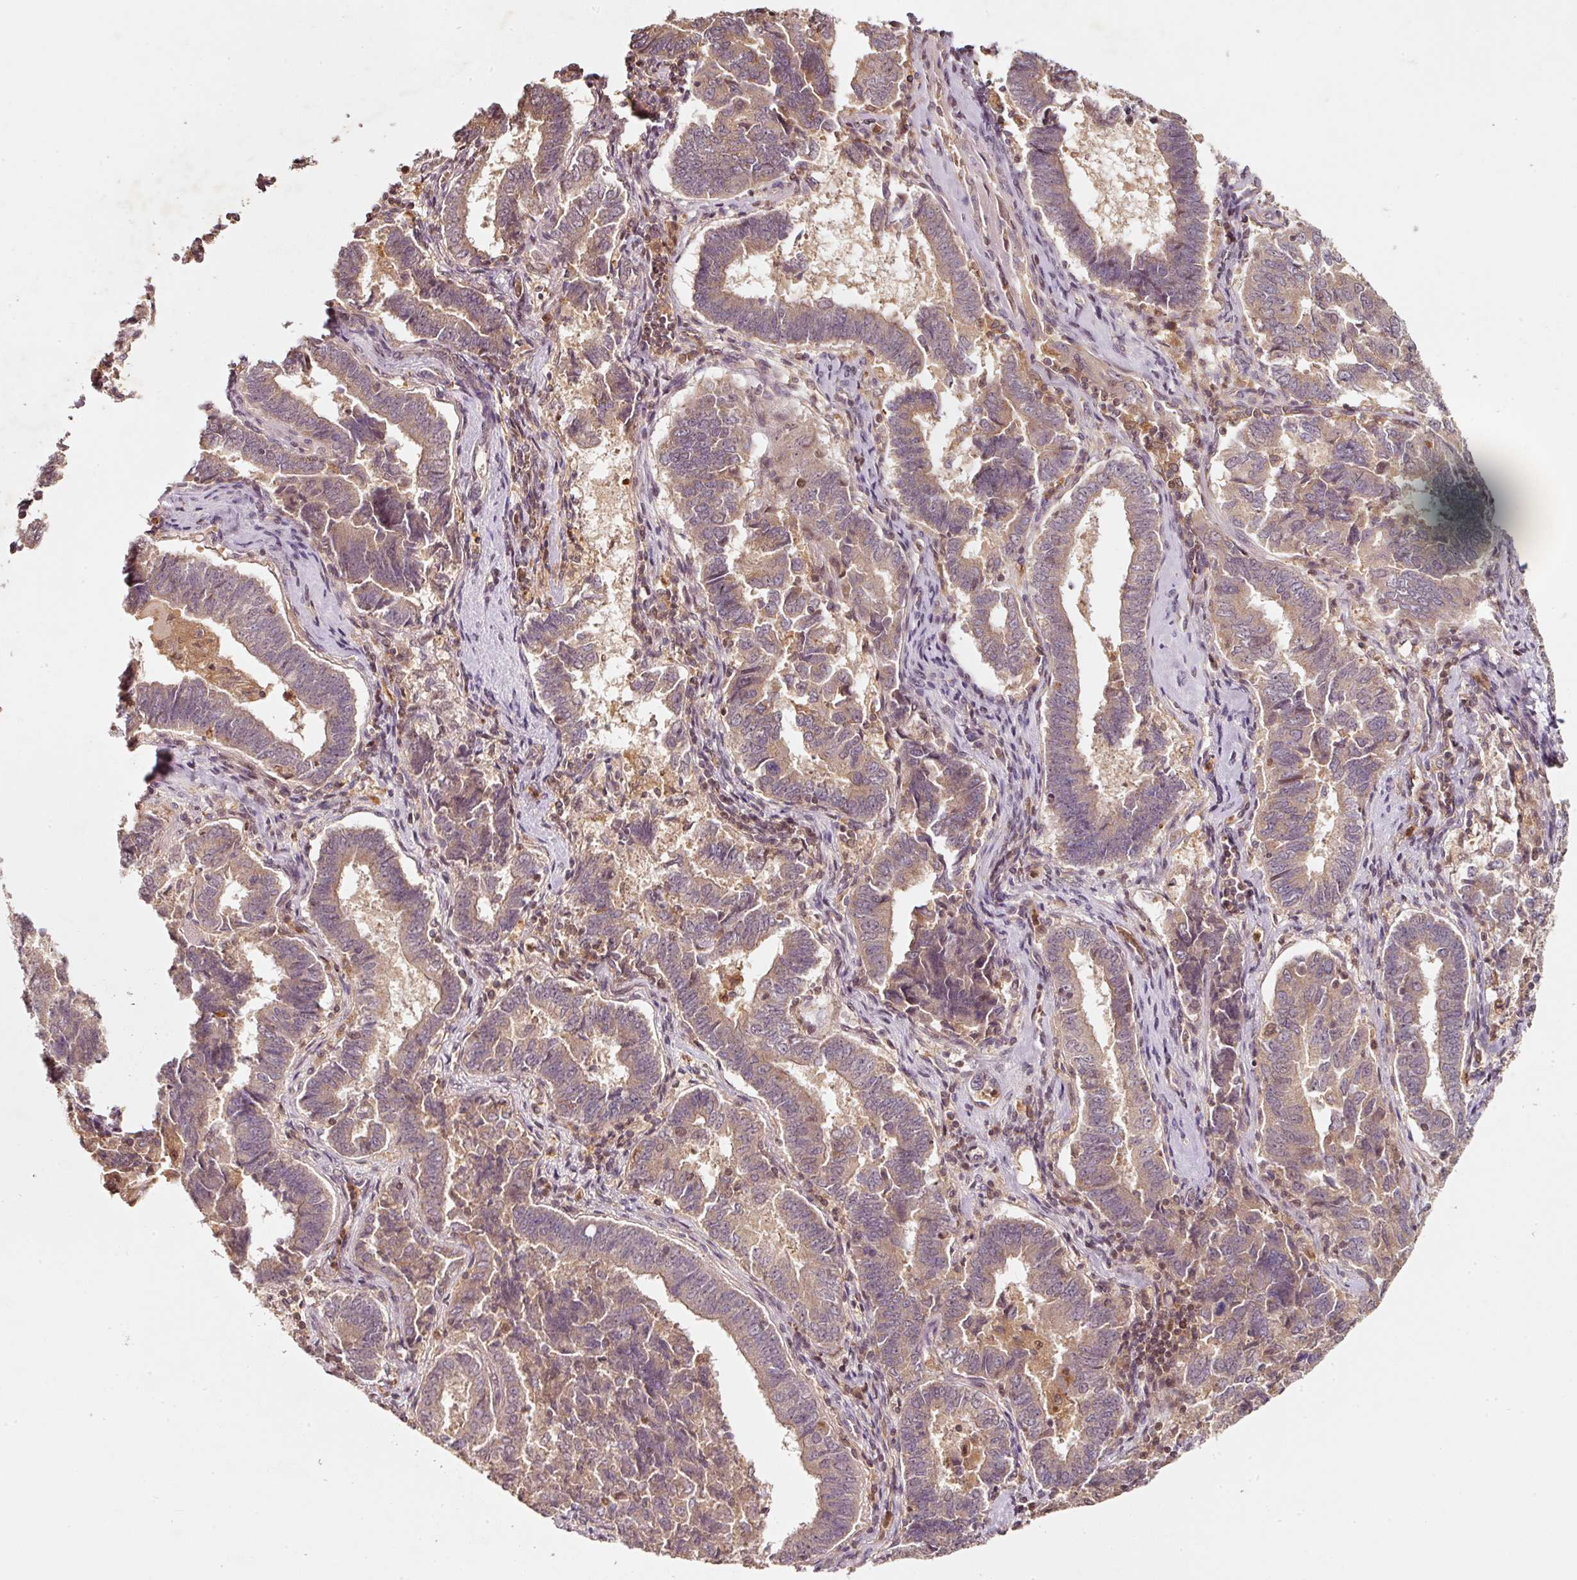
{"staining": {"intensity": "weak", "quantity": "25%-75%", "location": "cytoplasmic/membranous"}, "tissue": "endometrial cancer", "cell_type": "Tumor cells", "image_type": "cancer", "snomed": [{"axis": "morphology", "description": "Adenocarcinoma, NOS"}, {"axis": "topography", "description": "Endometrium"}], "caption": "Endometrial adenocarcinoma was stained to show a protein in brown. There is low levels of weak cytoplasmic/membranous positivity in approximately 25%-75% of tumor cells.", "gene": "RRAS2", "patient": {"sex": "female", "age": 72}}